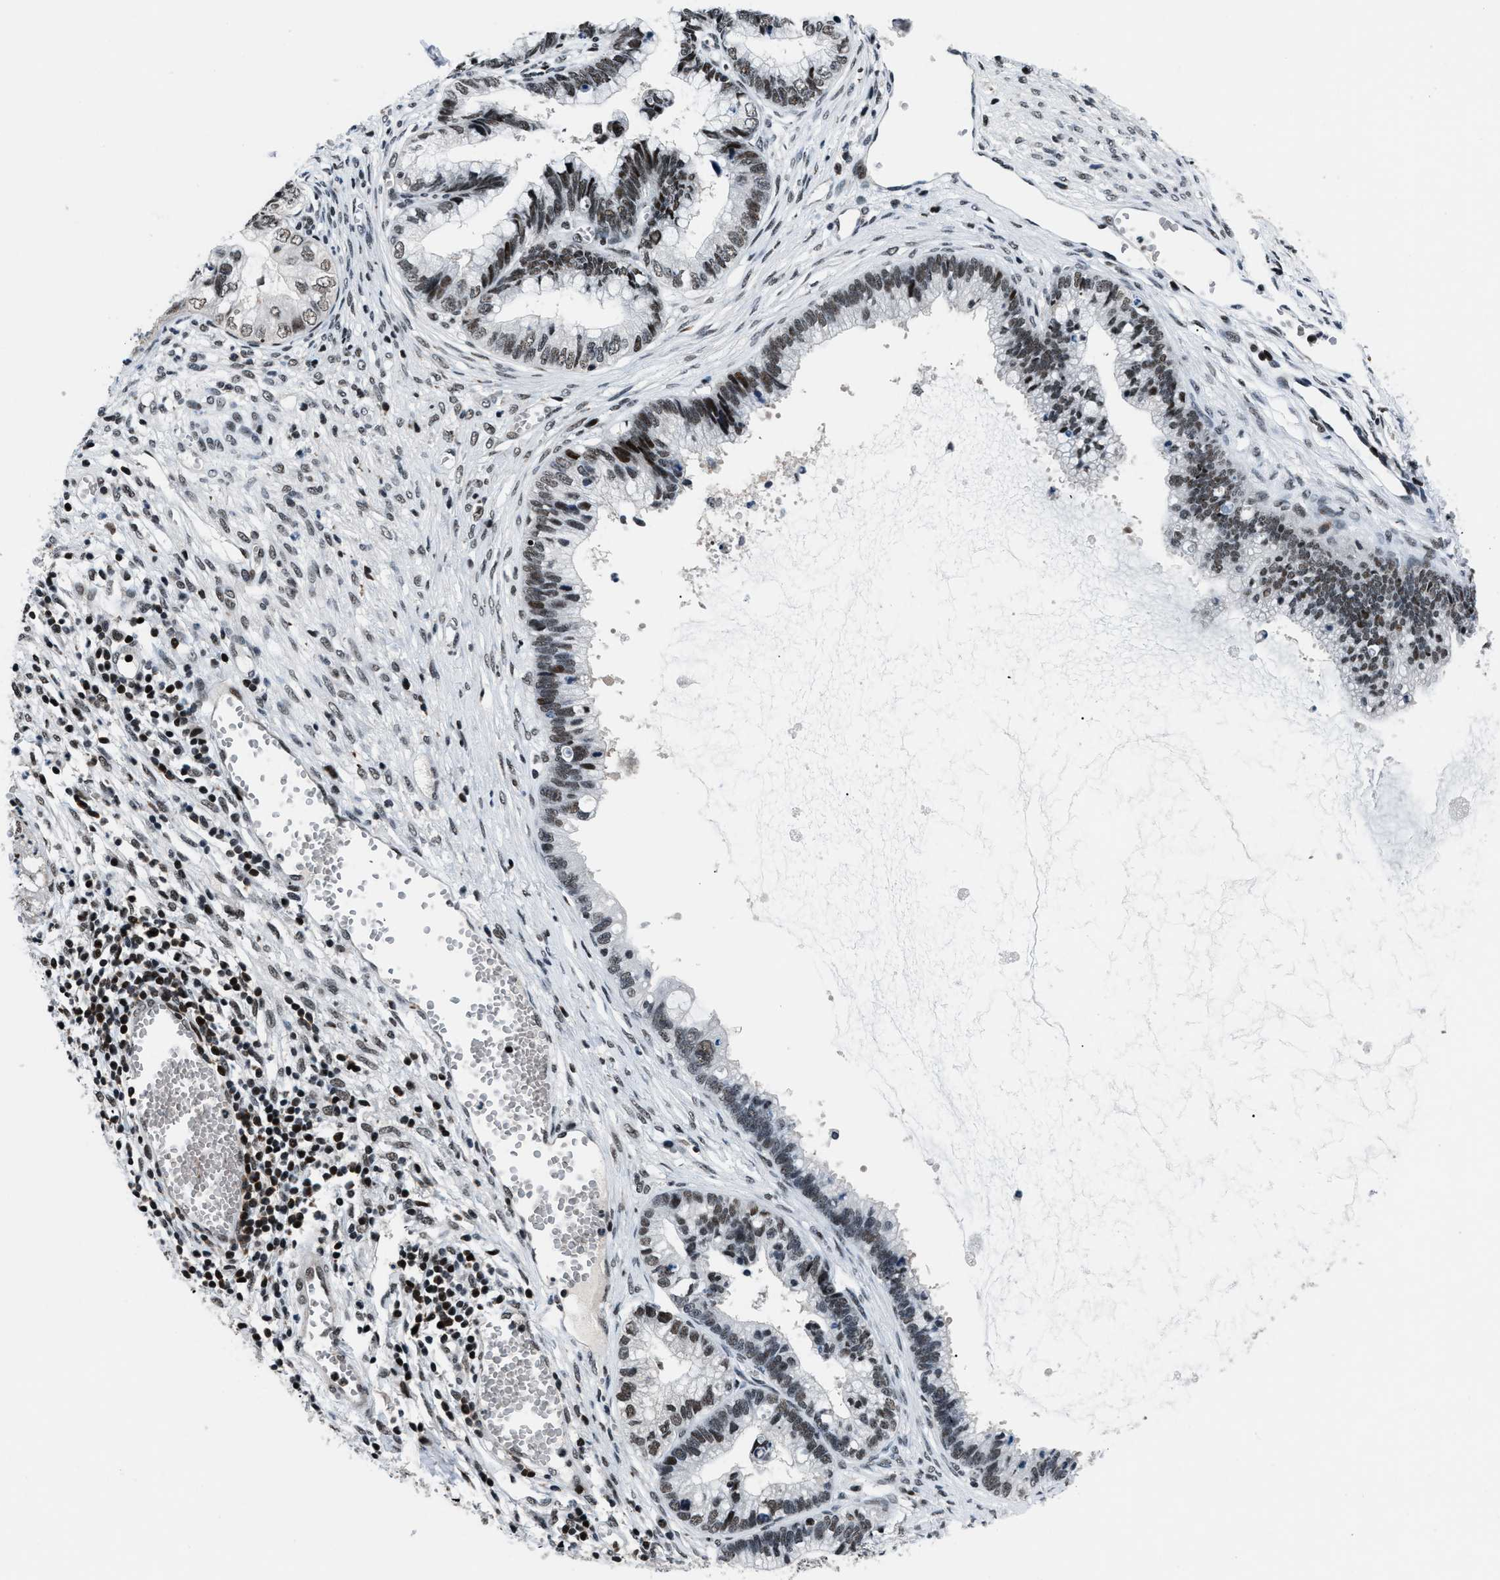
{"staining": {"intensity": "strong", "quantity": ">75%", "location": "nuclear"}, "tissue": "cervical cancer", "cell_type": "Tumor cells", "image_type": "cancer", "snomed": [{"axis": "morphology", "description": "Adenocarcinoma, NOS"}, {"axis": "topography", "description": "Cervix"}], "caption": "High-power microscopy captured an IHC histopathology image of cervical cancer, revealing strong nuclear expression in about >75% of tumor cells. (DAB IHC, brown staining for protein, blue staining for nuclei).", "gene": "SMARCB1", "patient": {"sex": "female", "age": 44}}